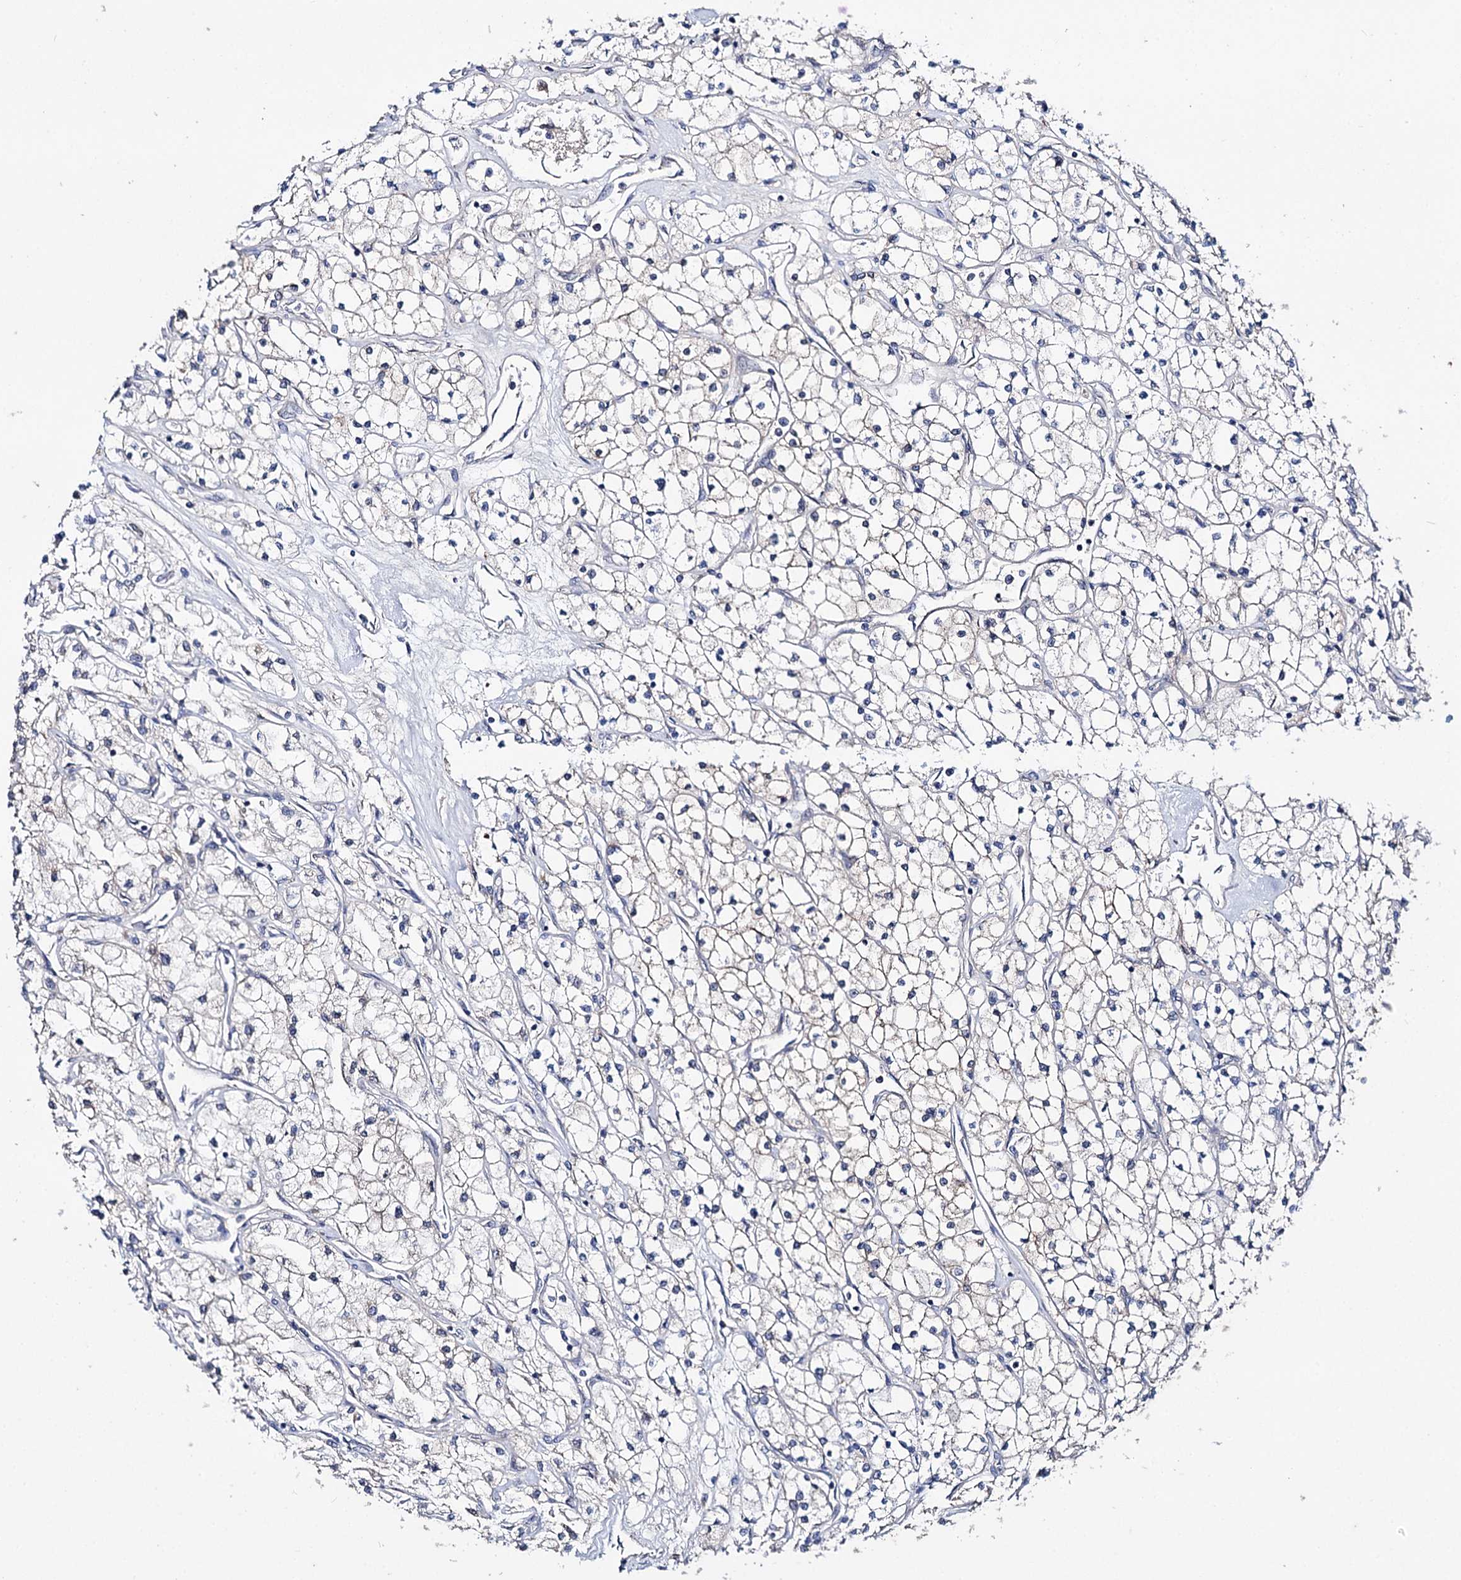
{"staining": {"intensity": "weak", "quantity": "<25%", "location": "cytoplasmic/membranous"}, "tissue": "renal cancer", "cell_type": "Tumor cells", "image_type": "cancer", "snomed": [{"axis": "morphology", "description": "Adenocarcinoma, NOS"}, {"axis": "topography", "description": "Kidney"}], "caption": "Immunohistochemistry (IHC) of renal adenocarcinoma displays no positivity in tumor cells.", "gene": "CLPB", "patient": {"sex": "male", "age": 80}}